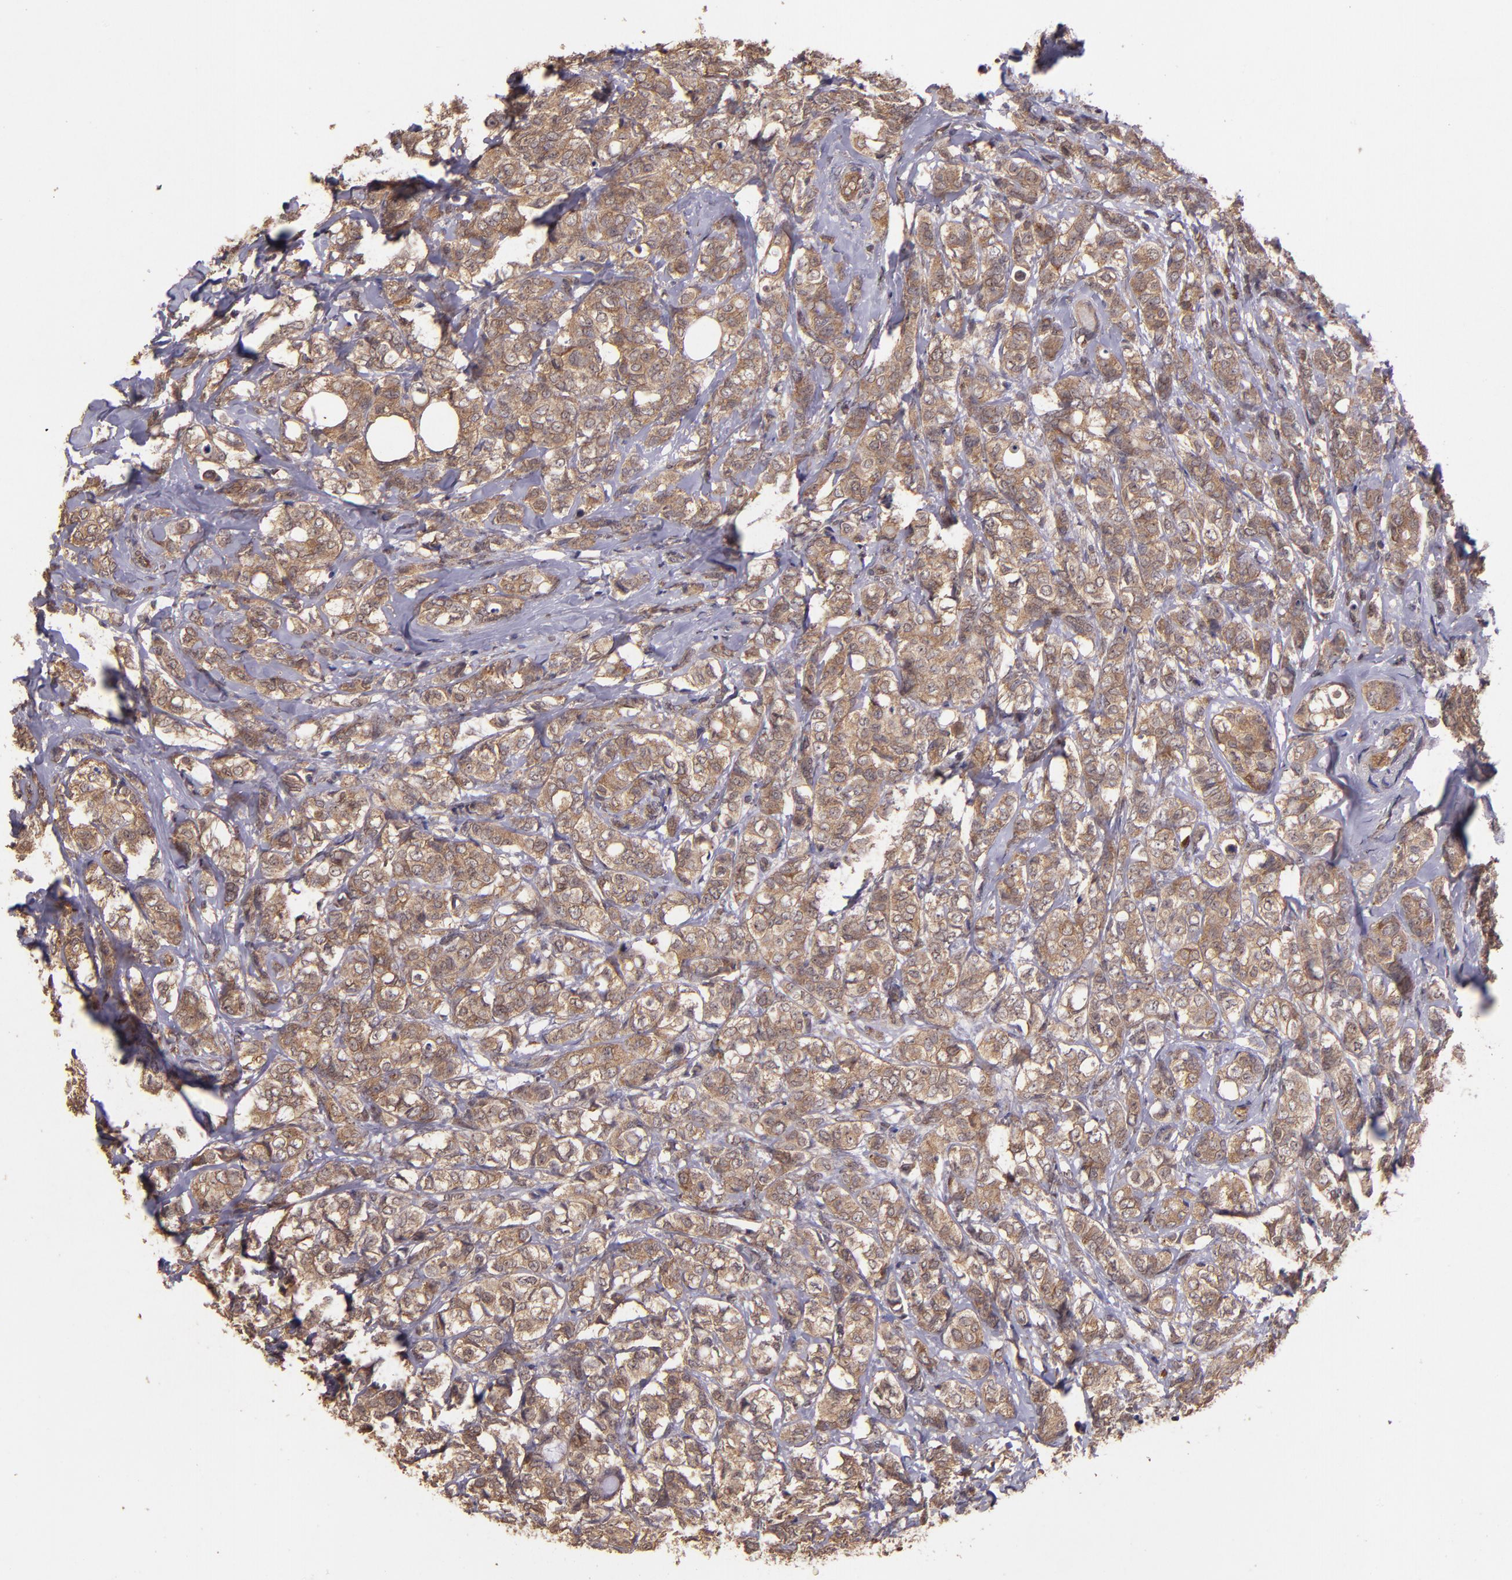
{"staining": {"intensity": "strong", "quantity": ">75%", "location": "cytoplasmic/membranous"}, "tissue": "breast cancer", "cell_type": "Tumor cells", "image_type": "cancer", "snomed": [{"axis": "morphology", "description": "Lobular carcinoma"}, {"axis": "topography", "description": "Breast"}], "caption": "Immunohistochemical staining of breast cancer (lobular carcinoma) reveals high levels of strong cytoplasmic/membranous positivity in approximately >75% of tumor cells. (brown staining indicates protein expression, while blue staining denotes nuclei).", "gene": "USP51", "patient": {"sex": "female", "age": 60}}